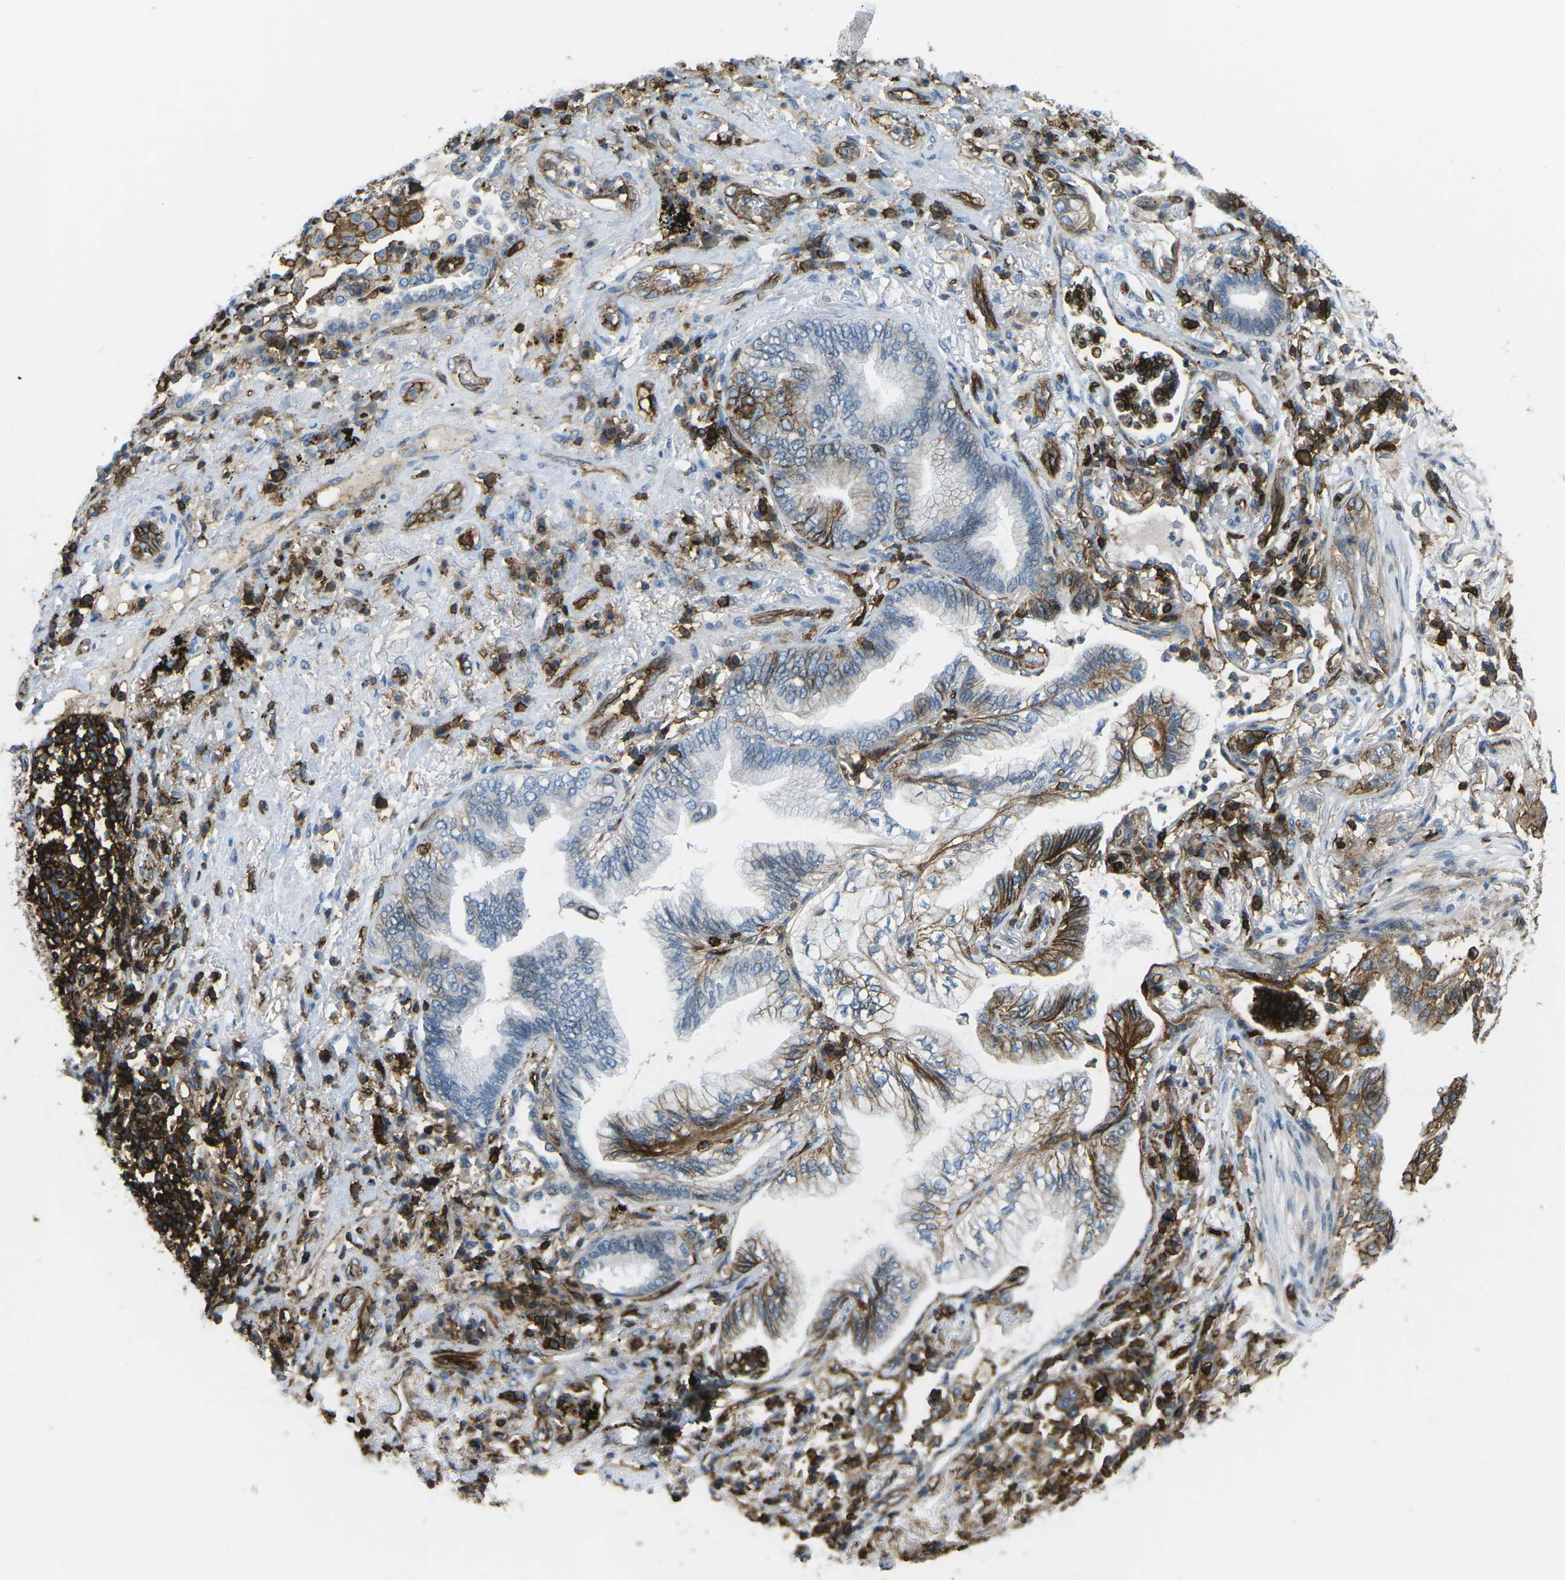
{"staining": {"intensity": "moderate", "quantity": "25%-75%", "location": "cytoplasmic/membranous"}, "tissue": "lung cancer", "cell_type": "Tumor cells", "image_type": "cancer", "snomed": [{"axis": "morphology", "description": "Normal tissue, NOS"}, {"axis": "morphology", "description": "Adenocarcinoma, NOS"}, {"axis": "topography", "description": "Bronchus"}, {"axis": "topography", "description": "Lung"}], "caption": "Brown immunohistochemical staining in human lung cancer (adenocarcinoma) shows moderate cytoplasmic/membranous expression in approximately 25%-75% of tumor cells. (DAB IHC, brown staining for protein, blue staining for nuclei).", "gene": "HLA-B", "patient": {"sex": "female", "age": 70}}